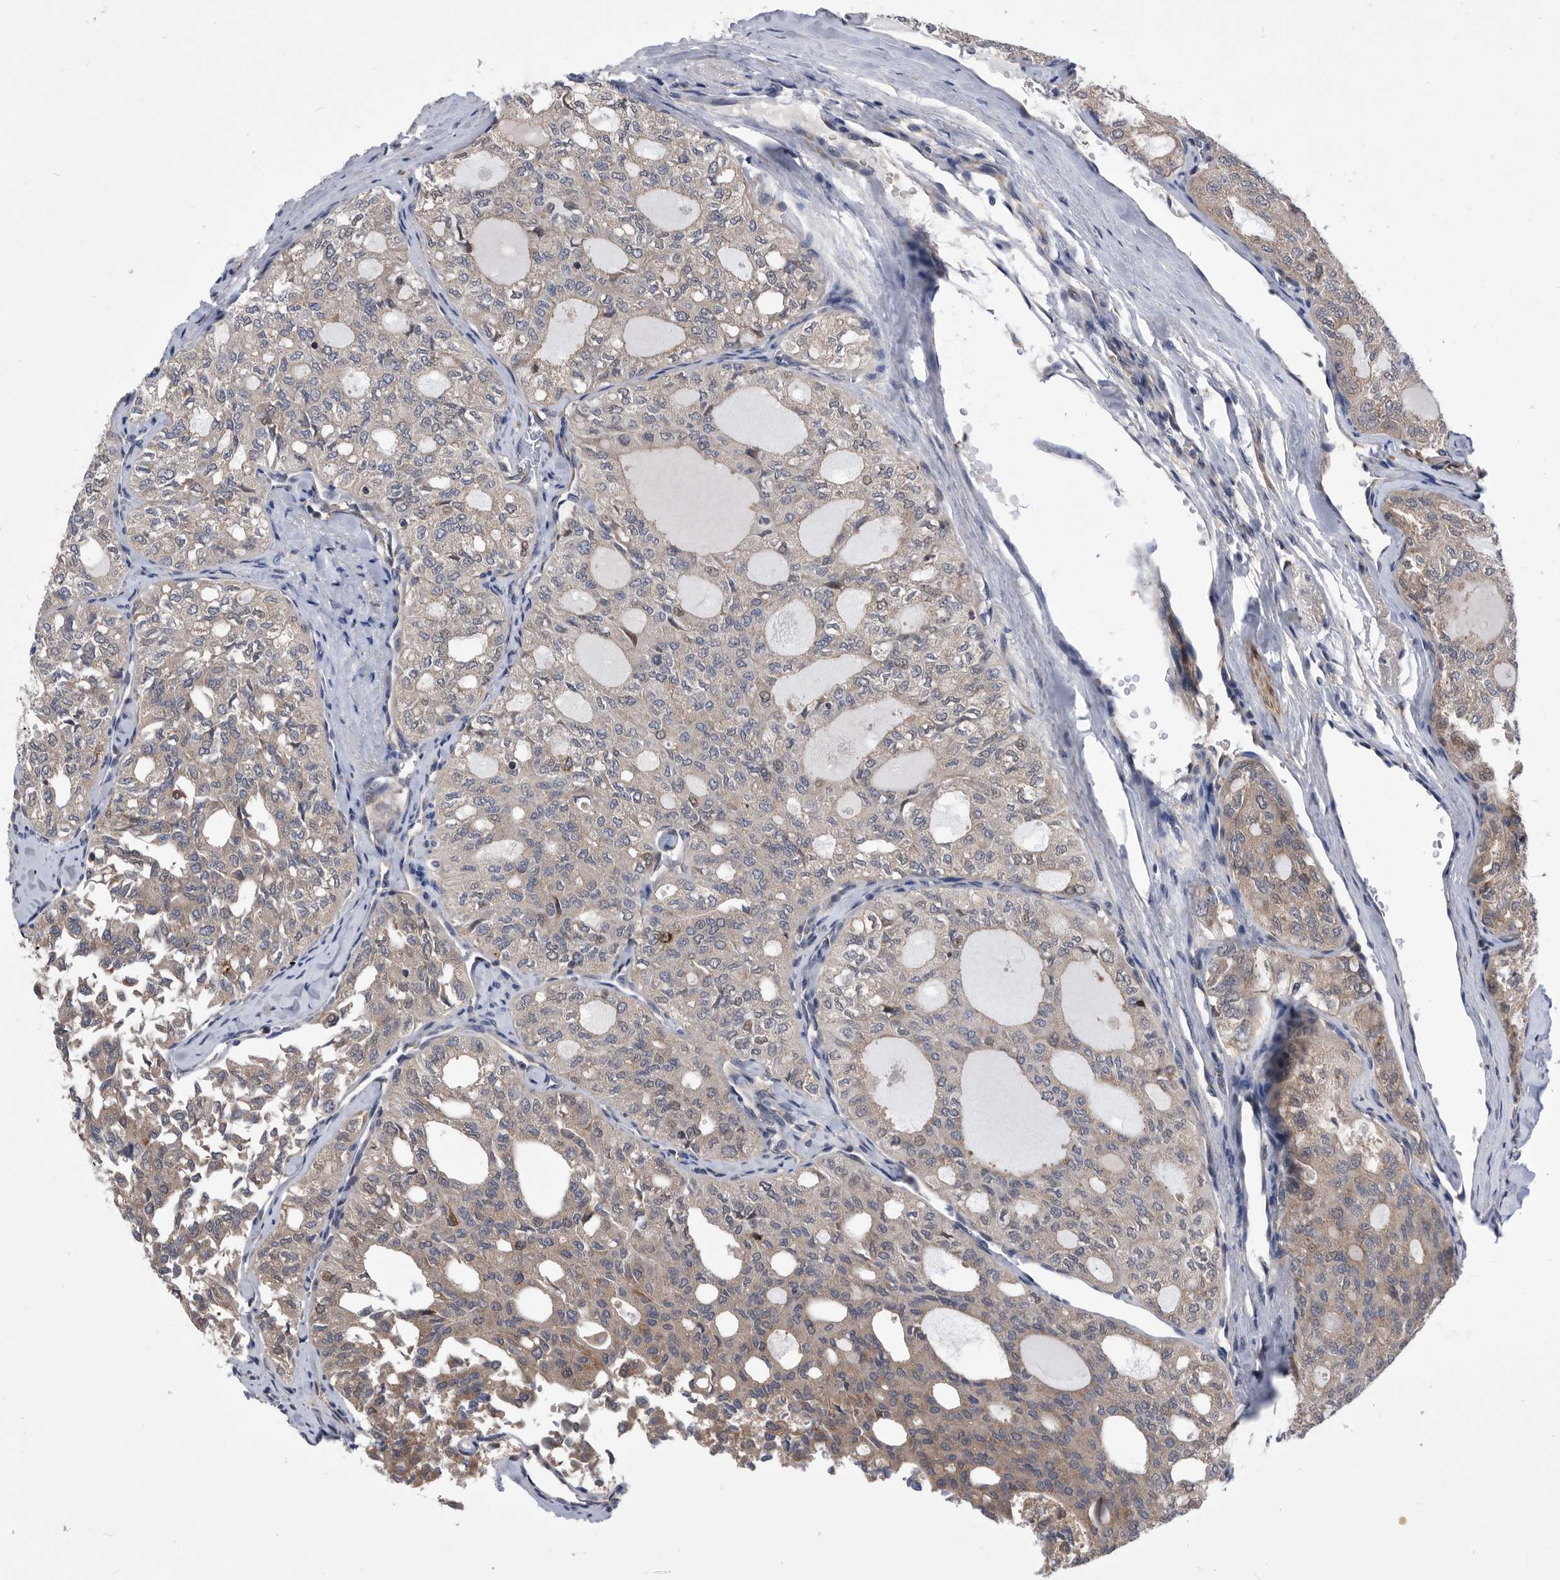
{"staining": {"intensity": "weak", "quantity": "25%-75%", "location": "cytoplasmic/membranous"}, "tissue": "thyroid cancer", "cell_type": "Tumor cells", "image_type": "cancer", "snomed": [{"axis": "morphology", "description": "Follicular adenoma carcinoma, NOS"}, {"axis": "topography", "description": "Thyroid gland"}], "caption": "This is an image of immunohistochemistry (IHC) staining of thyroid follicular adenoma carcinoma, which shows weak expression in the cytoplasmic/membranous of tumor cells.", "gene": "BAIAP3", "patient": {"sex": "male", "age": 75}}